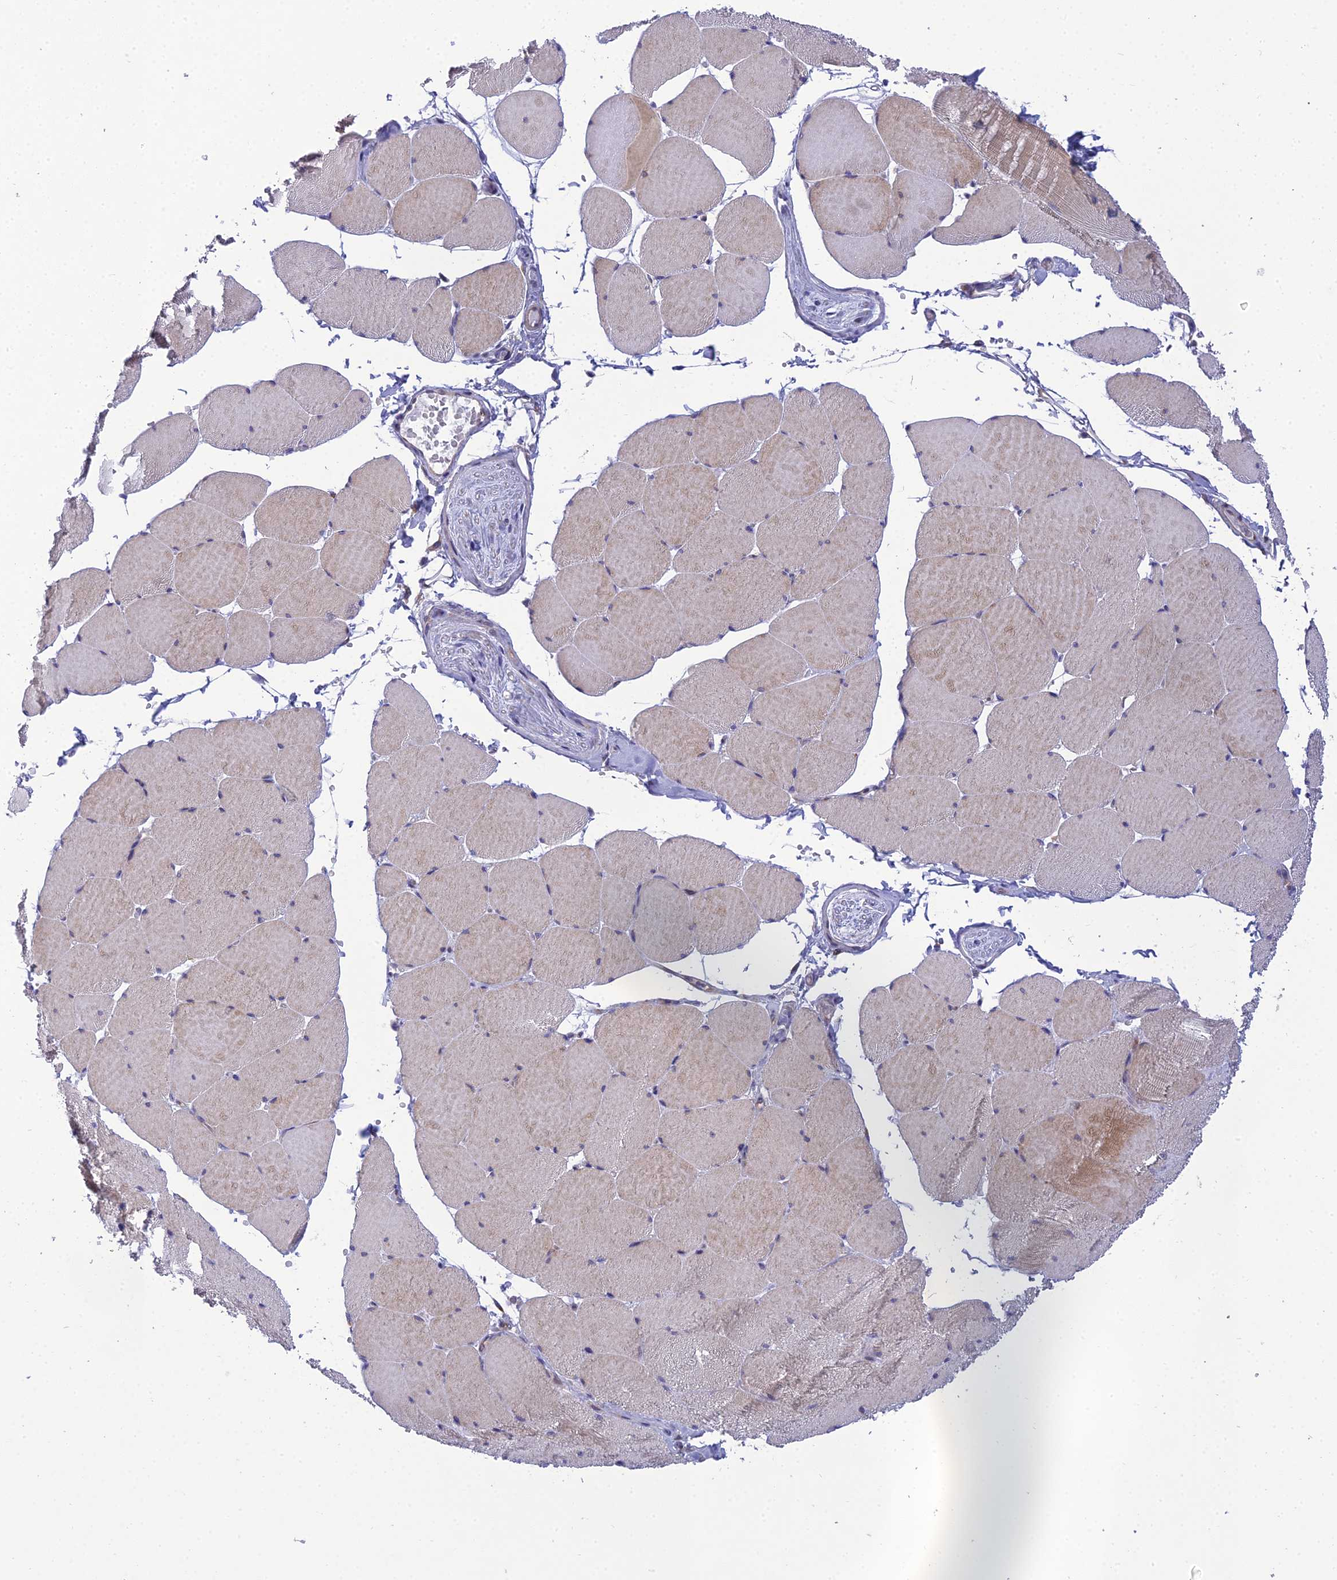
{"staining": {"intensity": "moderate", "quantity": "25%-75%", "location": "cytoplasmic/membranous"}, "tissue": "skeletal muscle", "cell_type": "Myocytes", "image_type": "normal", "snomed": [{"axis": "morphology", "description": "Normal tissue, NOS"}, {"axis": "topography", "description": "Skeletal muscle"}, {"axis": "topography", "description": "Head-Neck"}], "caption": "The micrograph reveals staining of normal skeletal muscle, revealing moderate cytoplasmic/membranous protein staining (brown color) within myocytes.", "gene": "CLCN7", "patient": {"sex": "male", "age": 66}}